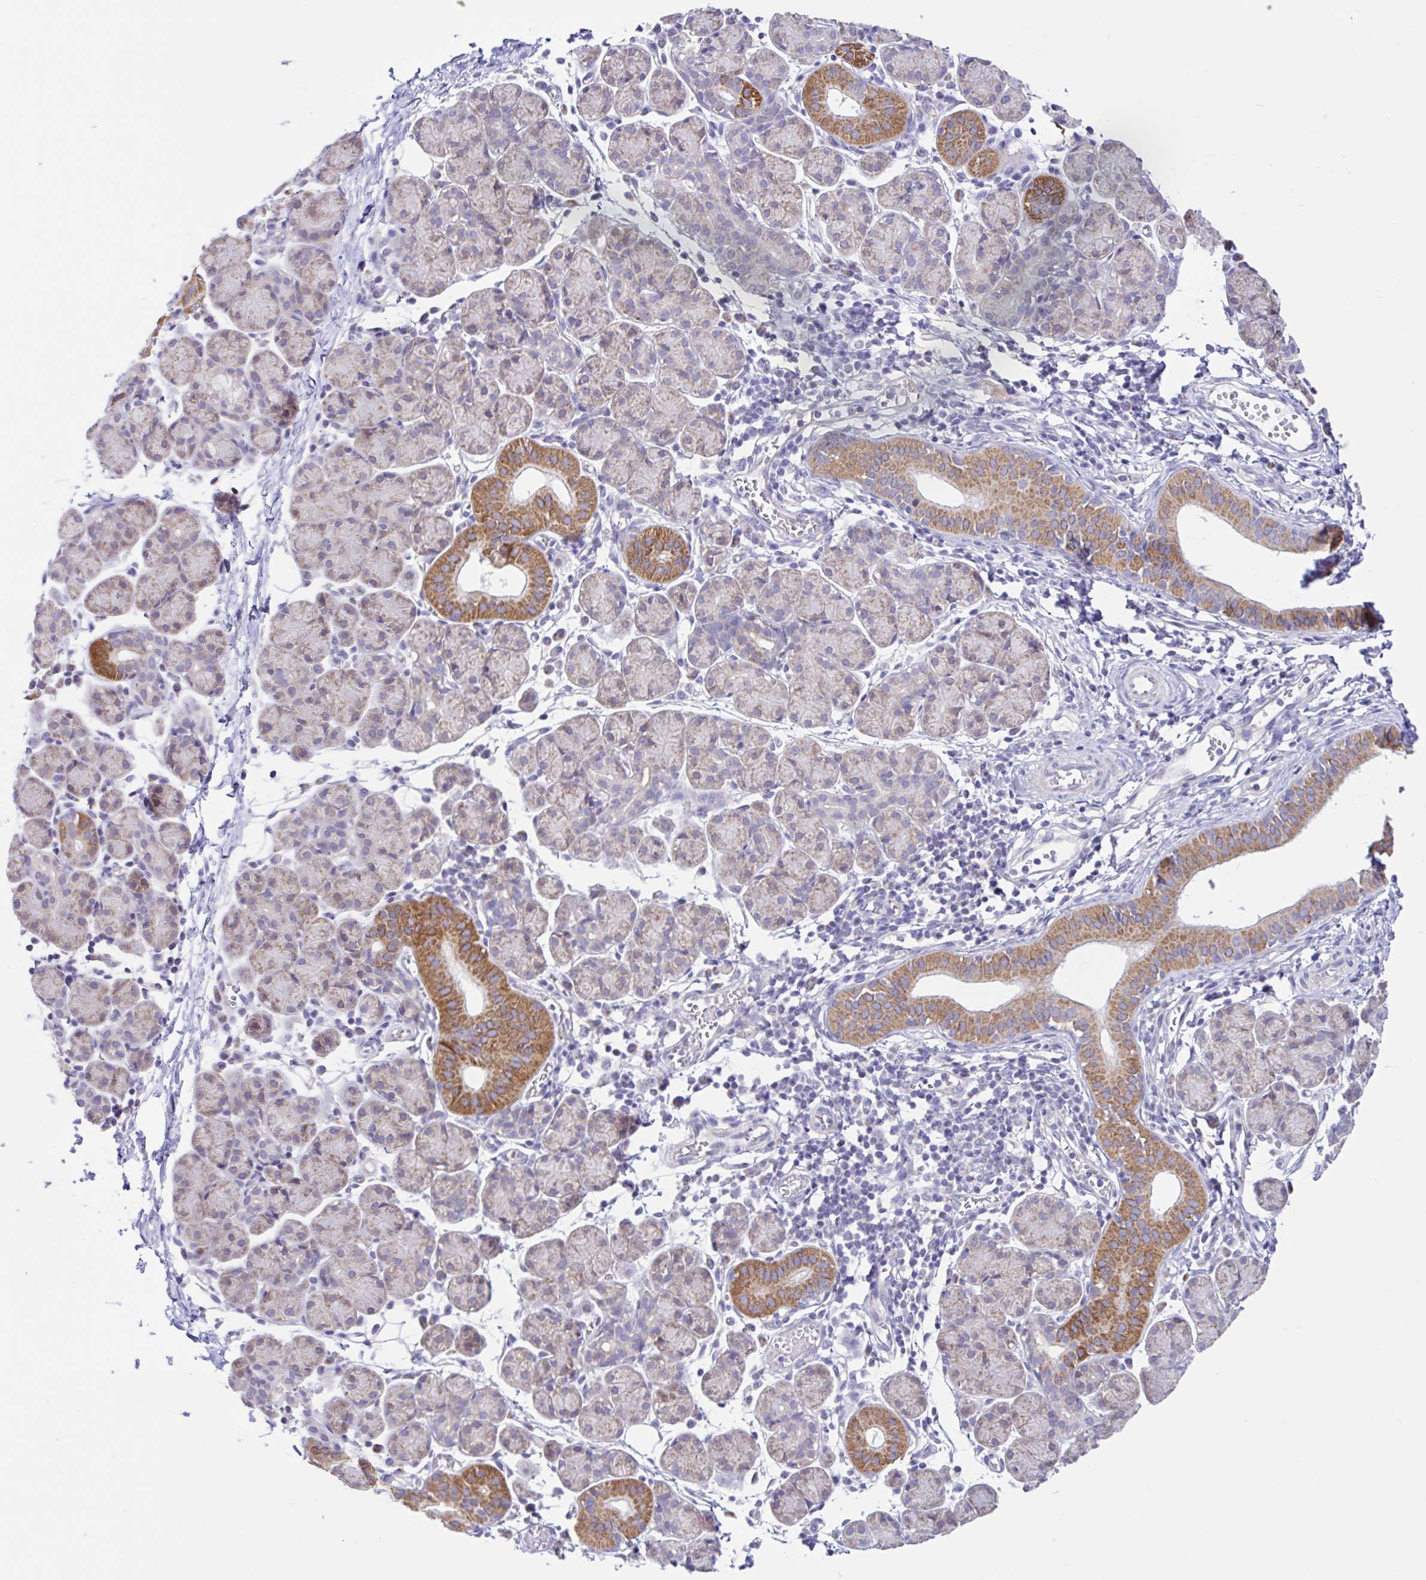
{"staining": {"intensity": "moderate", "quantity": "<25%", "location": "cytoplasmic/membranous"}, "tissue": "salivary gland", "cell_type": "Glandular cells", "image_type": "normal", "snomed": [{"axis": "morphology", "description": "Normal tissue, NOS"}, {"axis": "morphology", "description": "Inflammation, NOS"}, {"axis": "topography", "description": "Lymph node"}, {"axis": "topography", "description": "Salivary gland"}], "caption": "Salivary gland stained with immunohistochemistry exhibits moderate cytoplasmic/membranous positivity in approximately <25% of glandular cells.", "gene": "NDUFS2", "patient": {"sex": "male", "age": 3}}